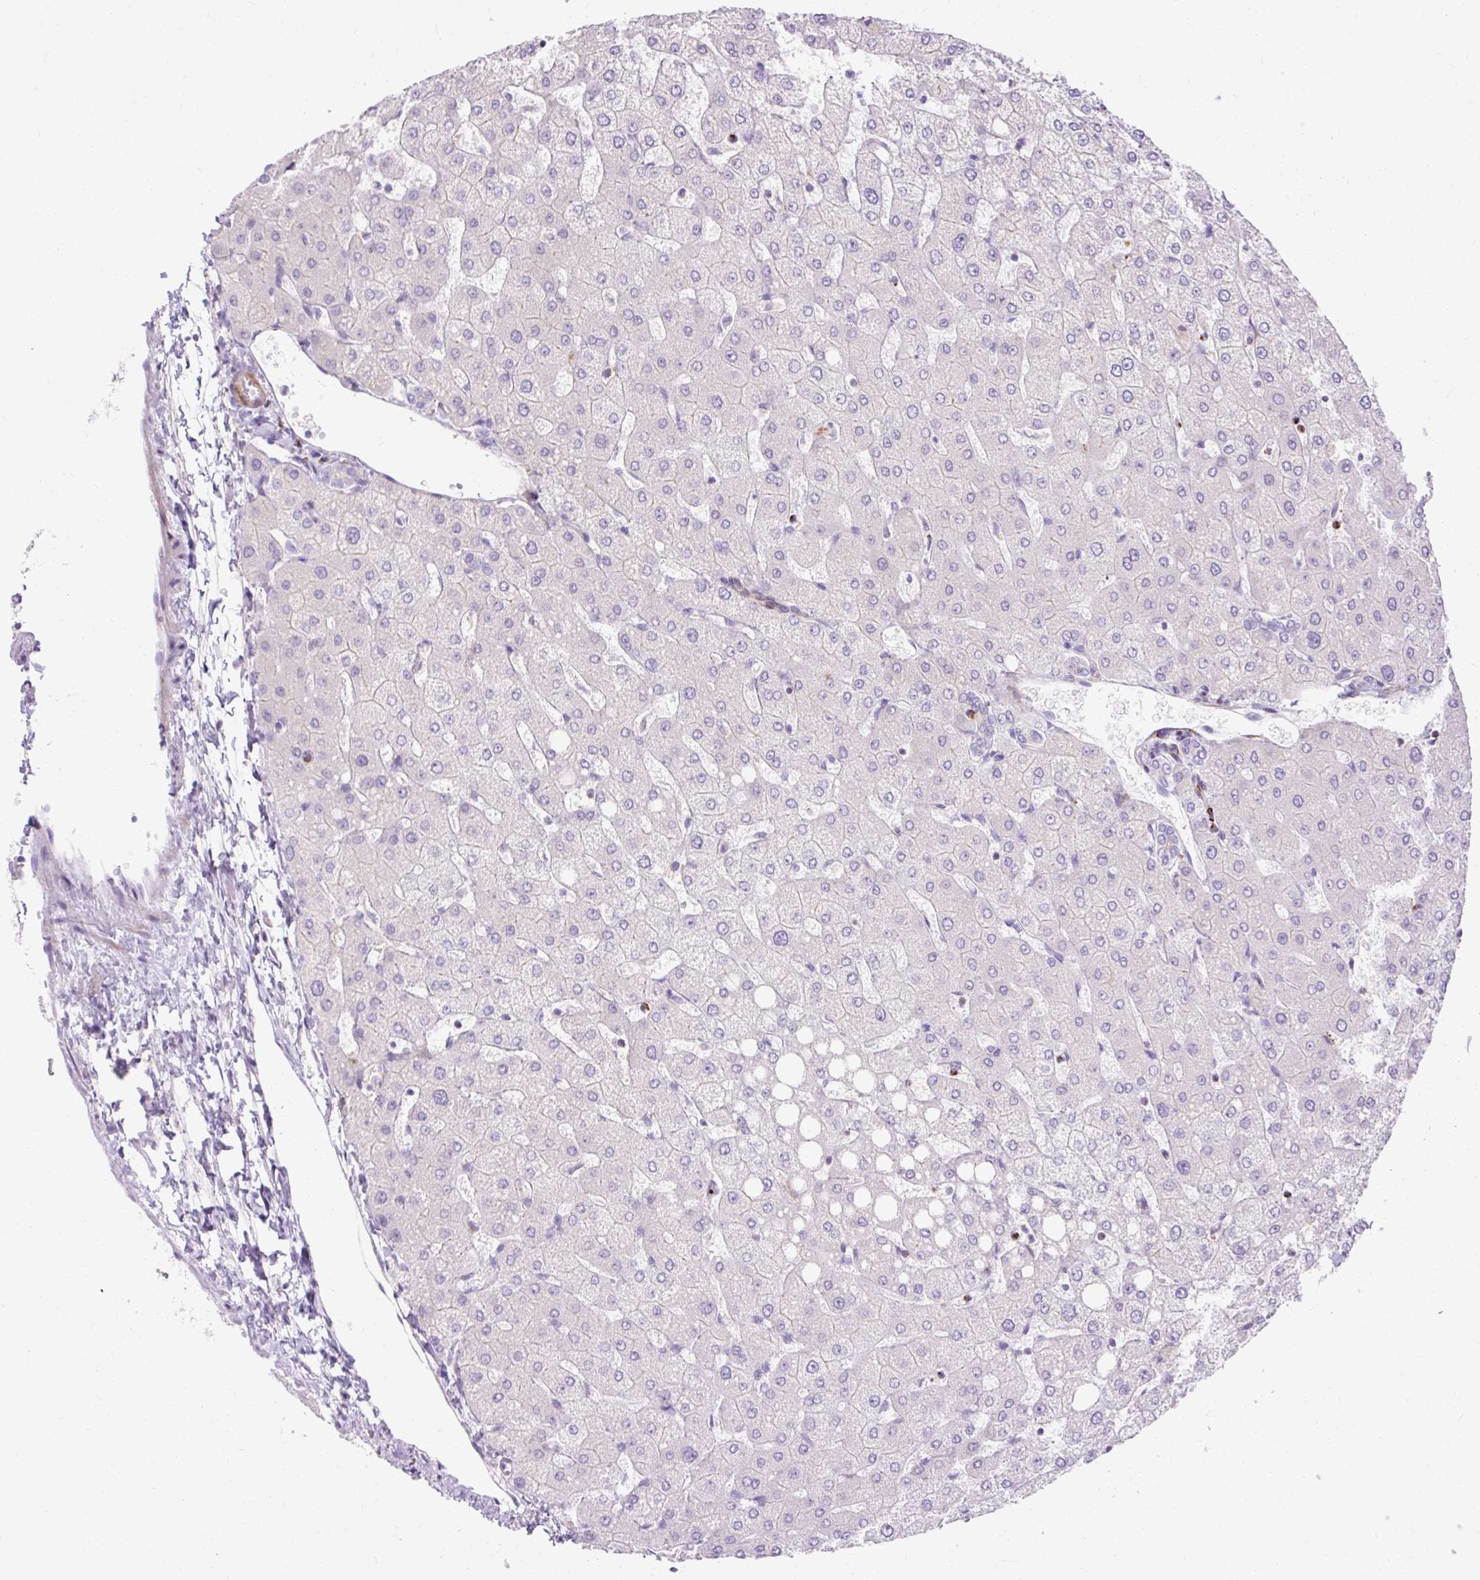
{"staining": {"intensity": "negative", "quantity": "none", "location": "none"}, "tissue": "liver", "cell_type": "Cholangiocytes", "image_type": "normal", "snomed": [{"axis": "morphology", "description": "Normal tissue, NOS"}, {"axis": "topography", "description": "Liver"}], "caption": "Immunohistochemistry of benign human liver displays no expression in cholangiocytes. (DAB immunohistochemistry (IHC) with hematoxylin counter stain).", "gene": "CORO7", "patient": {"sex": "female", "age": 54}}